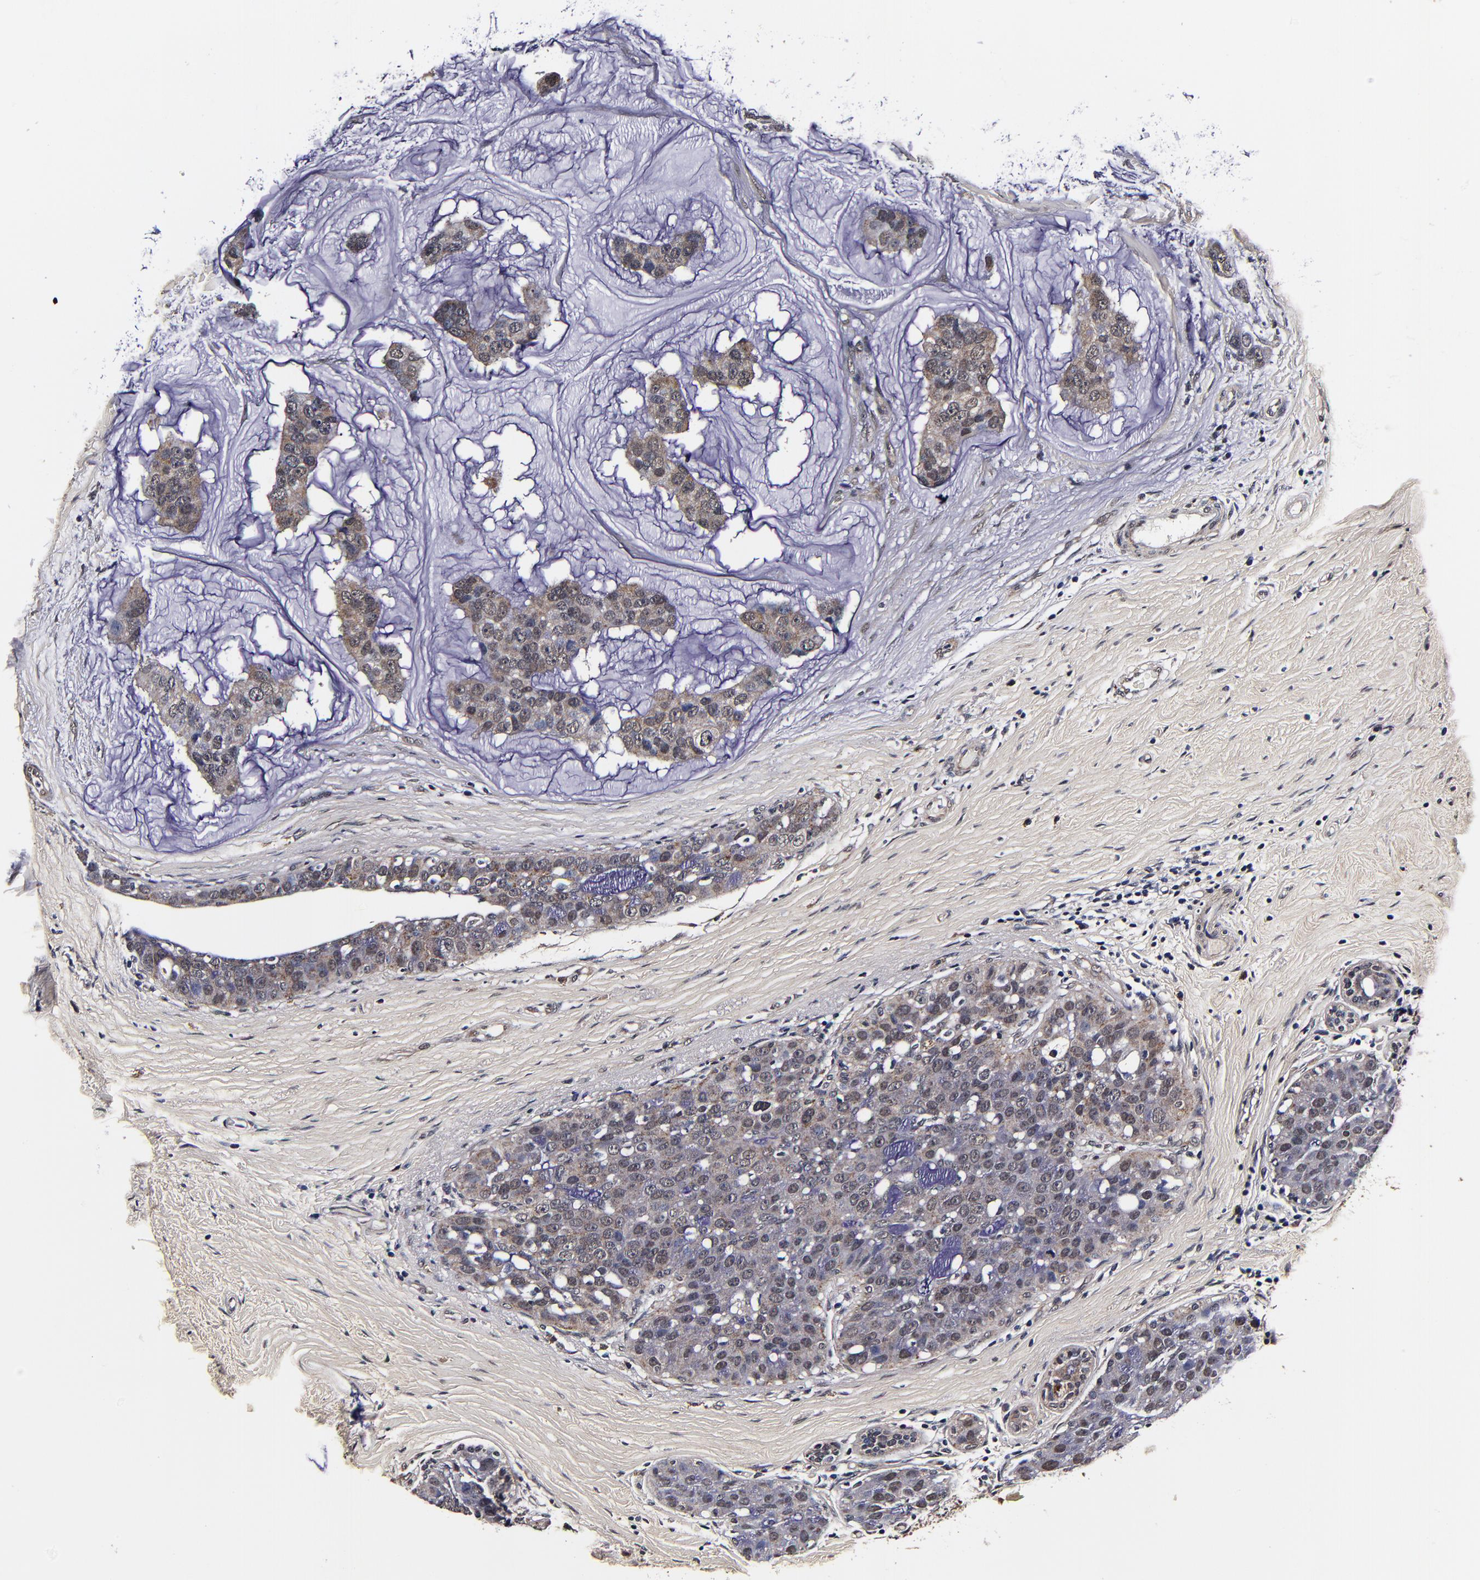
{"staining": {"intensity": "weak", "quantity": ">75%", "location": "cytoplasmic/membranous,nuclear"}, "tissue": "breast cancer", "cell_type": "Tumor cells", "image_type": "cancer", "snomed": [{"axis": "morphology", "description": "Normal tissue, NOS"}, {"axis": "morphology", "description": "Duct carcinoma"}, {"axis": "topography", "description": "Breast"}], "caption": "Human infiltrating ductal carcinoma (breast) stained with a protein marker reveals weak staining in tumor cells.", "gene": "MMP15", "patient": {"sex": "female", "age": 50}}